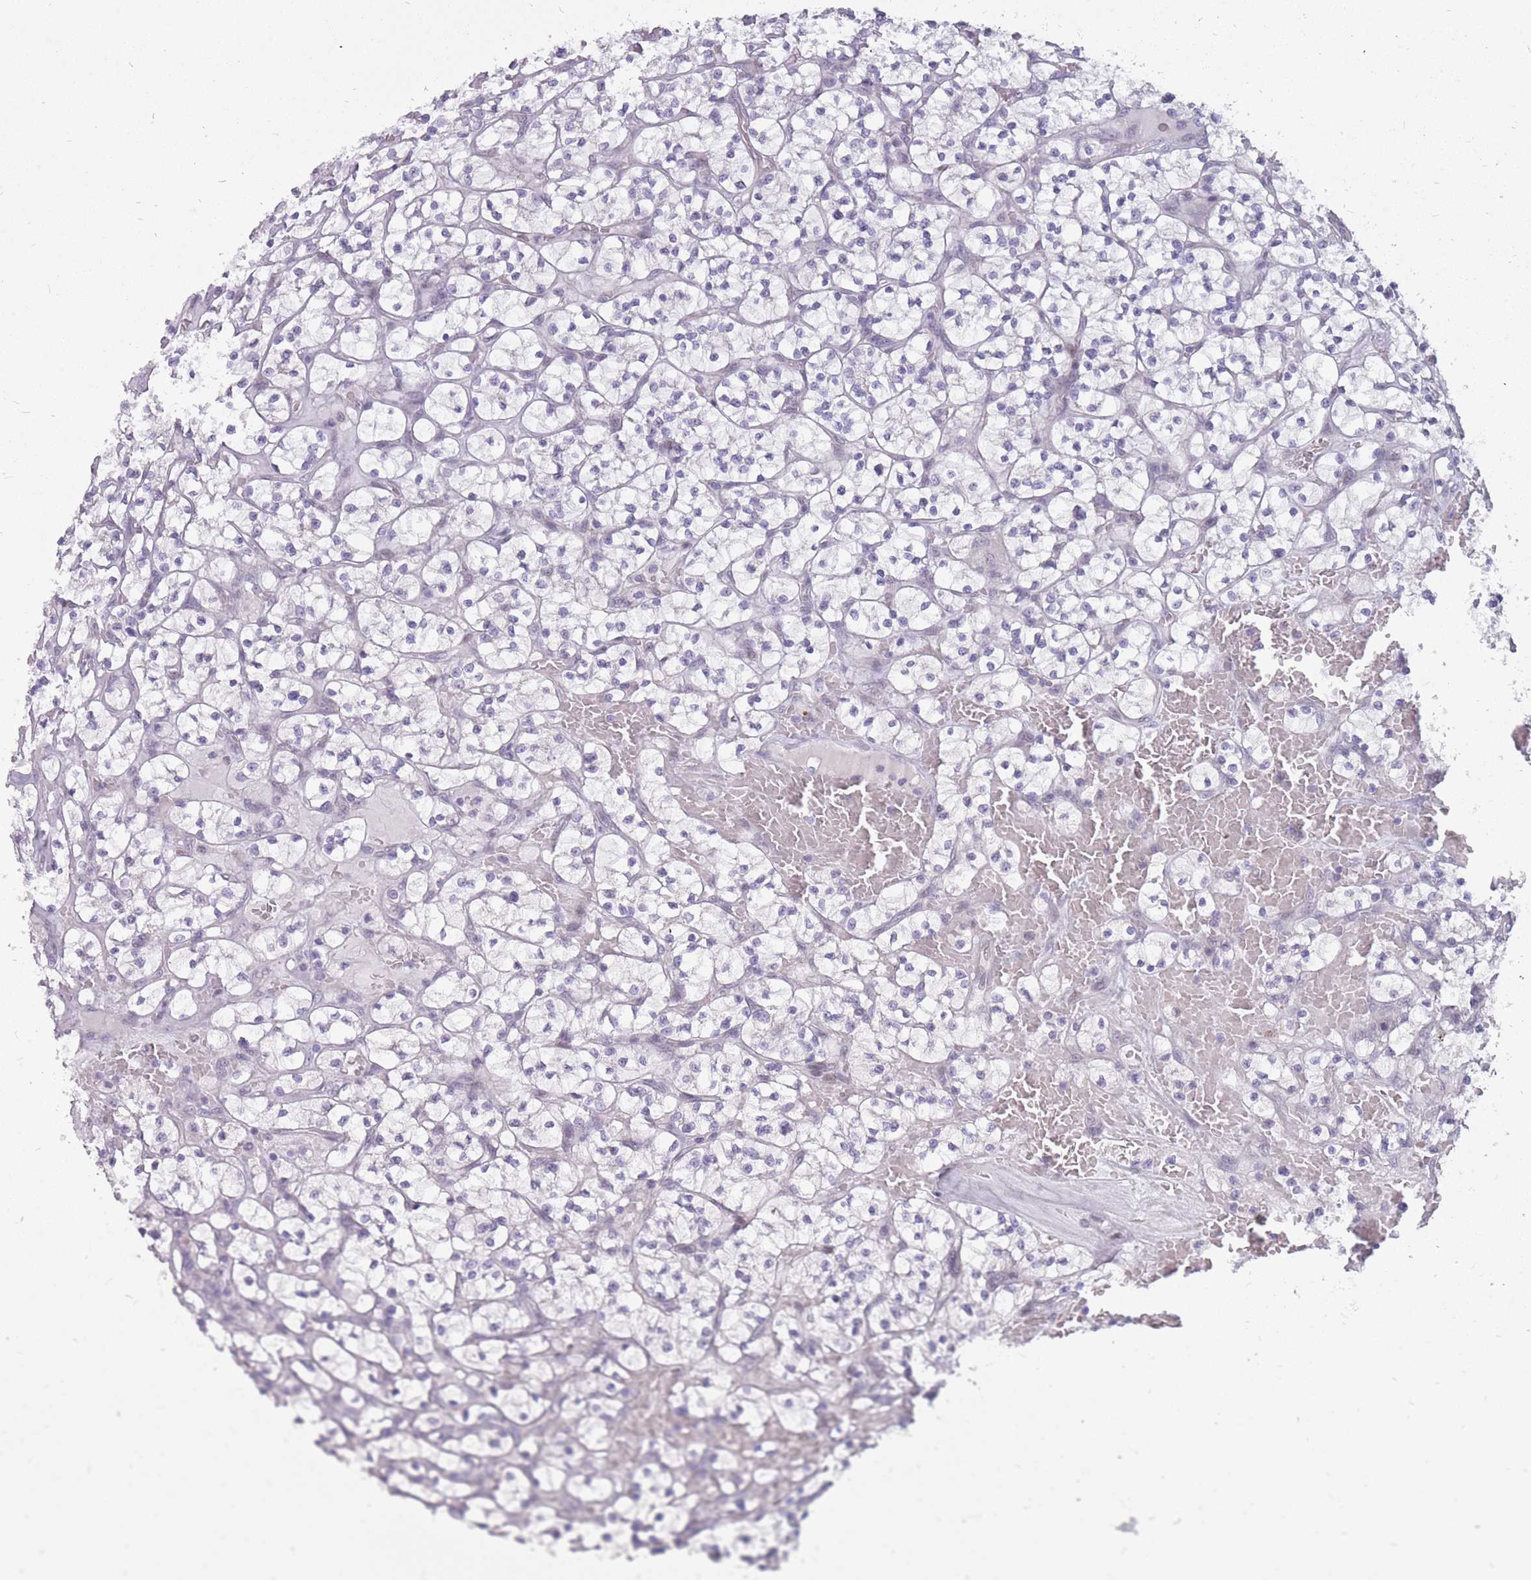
{"staining": {"intensity": "negative", "quantity": "none", "location": "none"}, "tissue": "renal cancer", "cell_type": "Tumor cells", "image_type": "cancer", "snomed": [{"axis": "morphology", "description": "Adenocarcinoma, NOS"}, {"axis": "topography", "description": "Kidney"}], "caption": "DAB immunohistochemical staining of renal adenocarcinoma demonstrates no significant staining in tumor cells.", "gene": "POMZP3", "patient": {"sex": "female", "age": 64}}